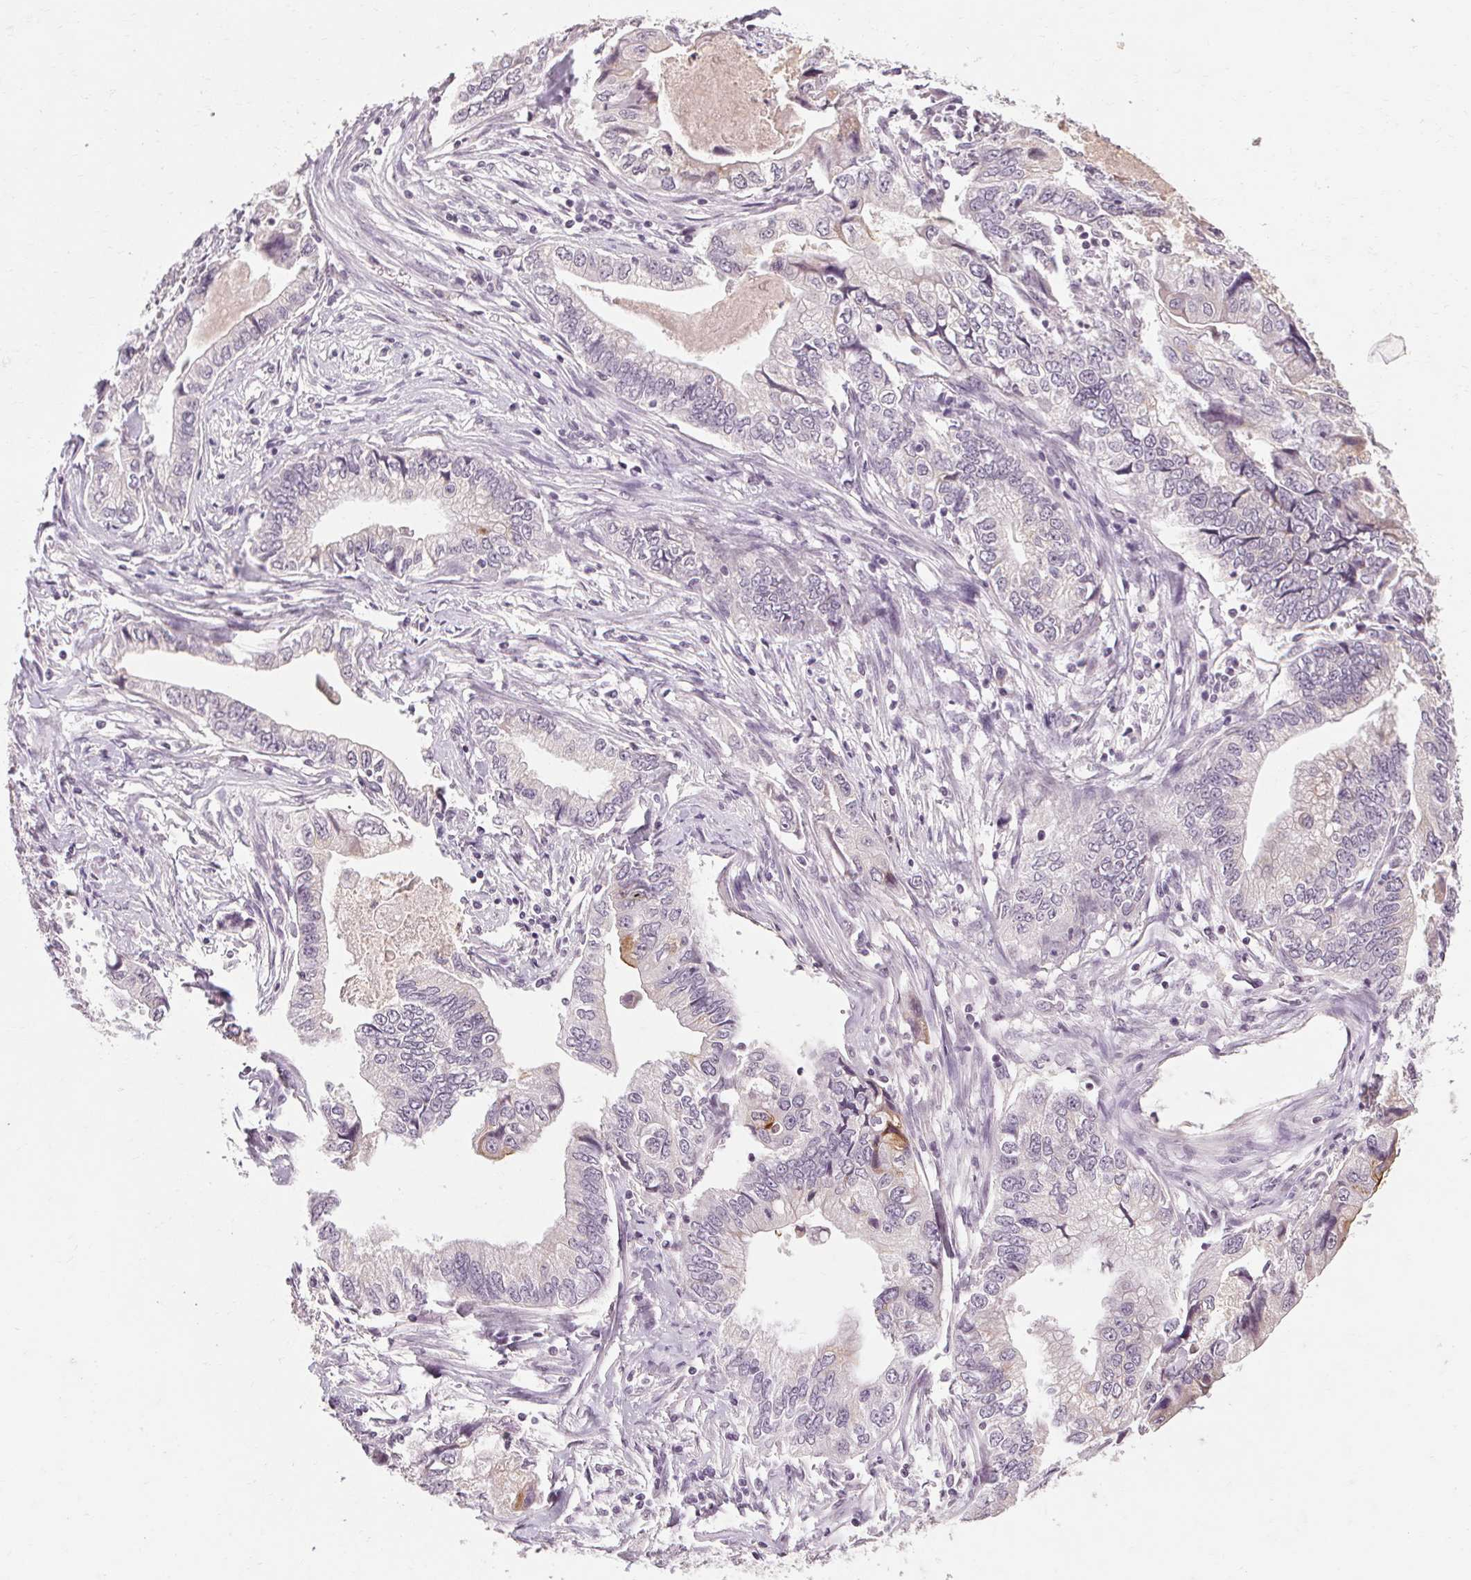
{"staining": {"intensity": "weak", "quantity": "<25%", "location": "cytoplasmic/membranous"}, "tissue": "stomach cancer", "cell_type": "Tumor cells", "image_type": "cancer", "snomed": [{"axis": "morphology", "description": "Adenocarcinoma, NOS"}, {"axis": "topography", "description": "Pancreas"}, {"axis": "topography", "description": "Stomach, upper"}], "caption": "The image exhibits no staining of tumor cells in stomach cancer.", "gene": "POMC", "patient": {"sex": "male", "age": 77}}